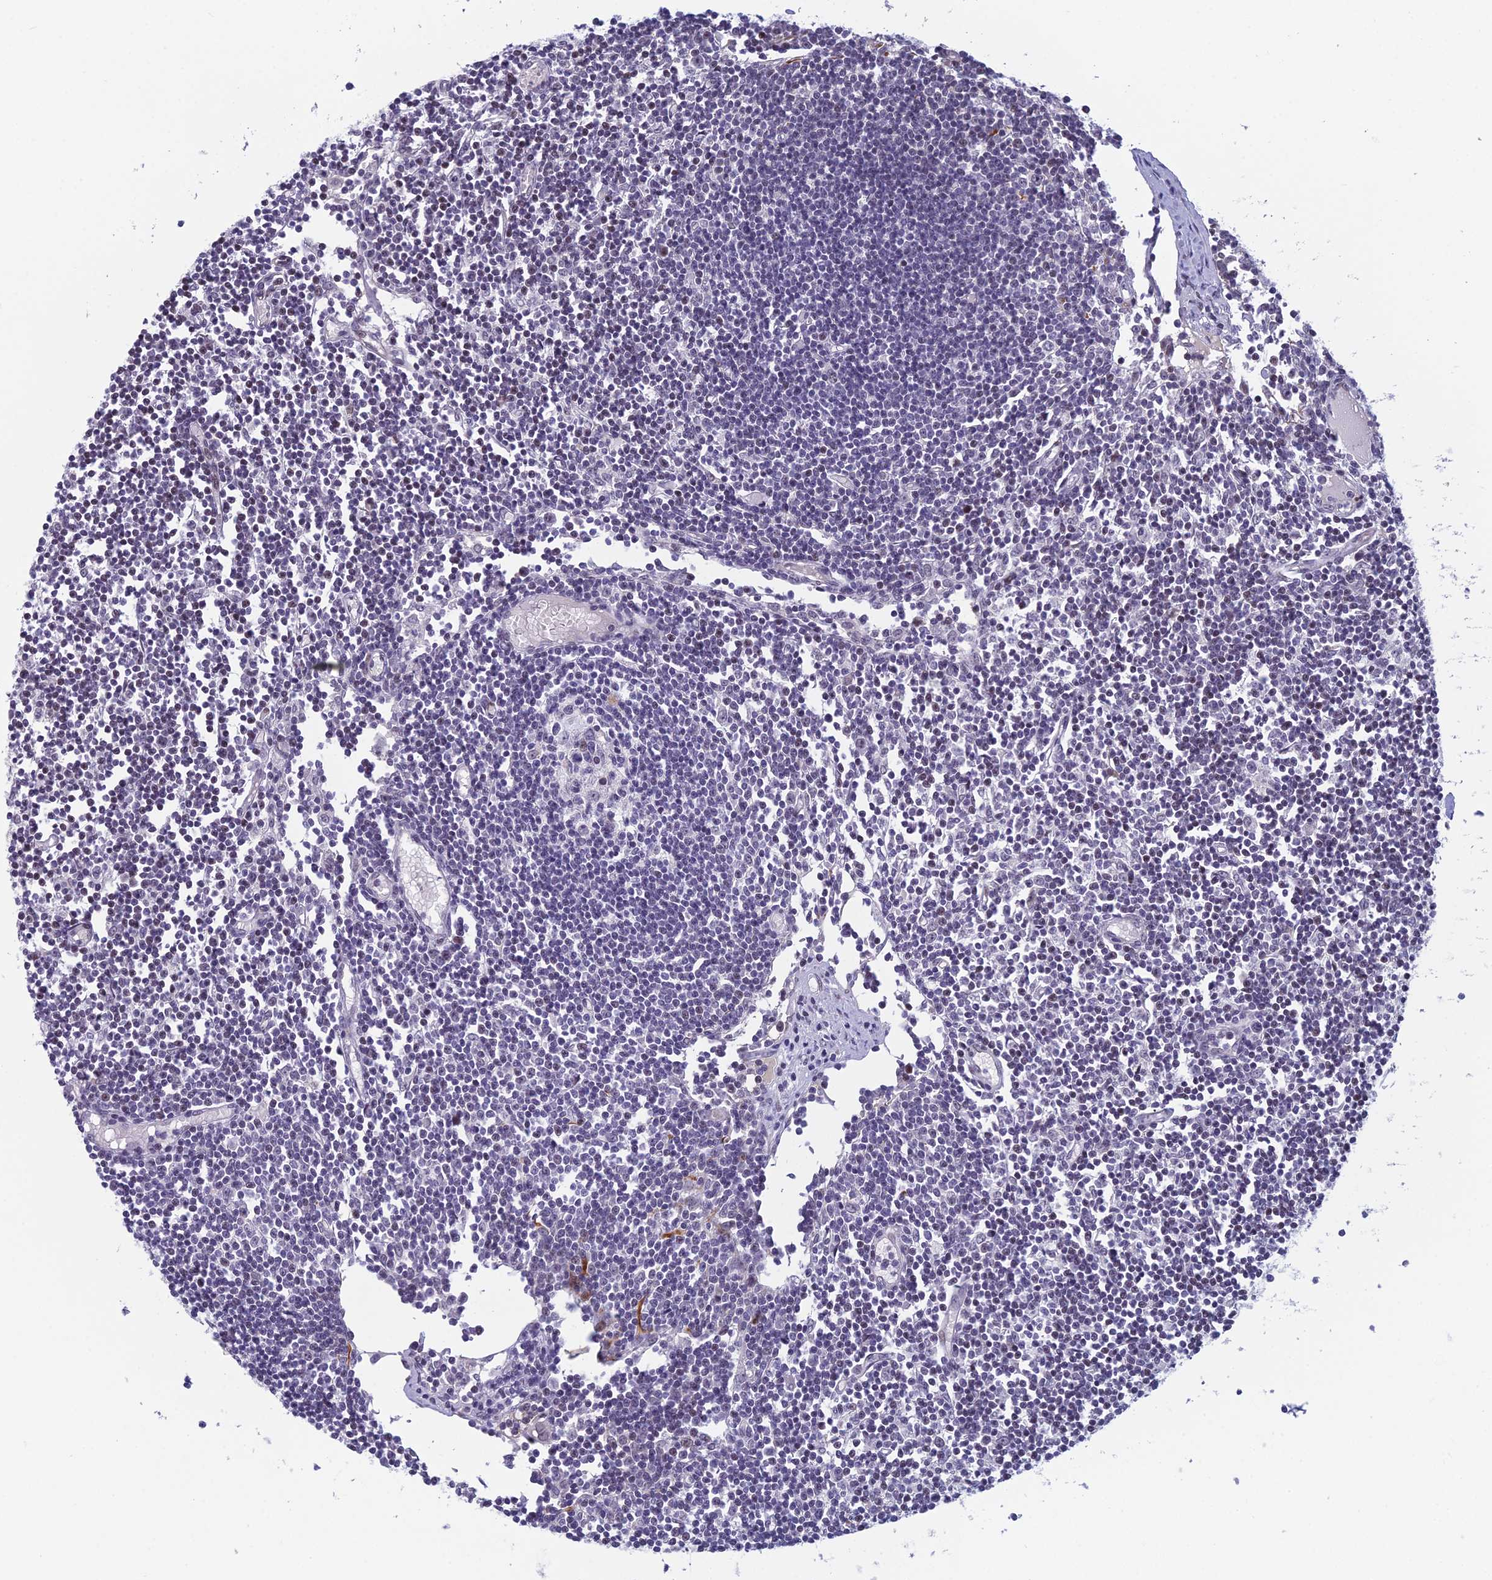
{"staining": {"intensity": "negative", "quantity": "none", "location": "none"}, "tissue": "lymph node", "cell_type": "Germinal center cells", "image_type": "normal", "snomed": [{"axis": "morphology", "description": "Normal tissue, NOS"}, {"axis": "topography", "description": "Lymph node"}], "caption": "DAB immunohistochemical staining of benign lymph node exhibits no significant positivity in germinal center cells.", "gene": "RGS17", "patient": {"sex": "female", "age": 11}}